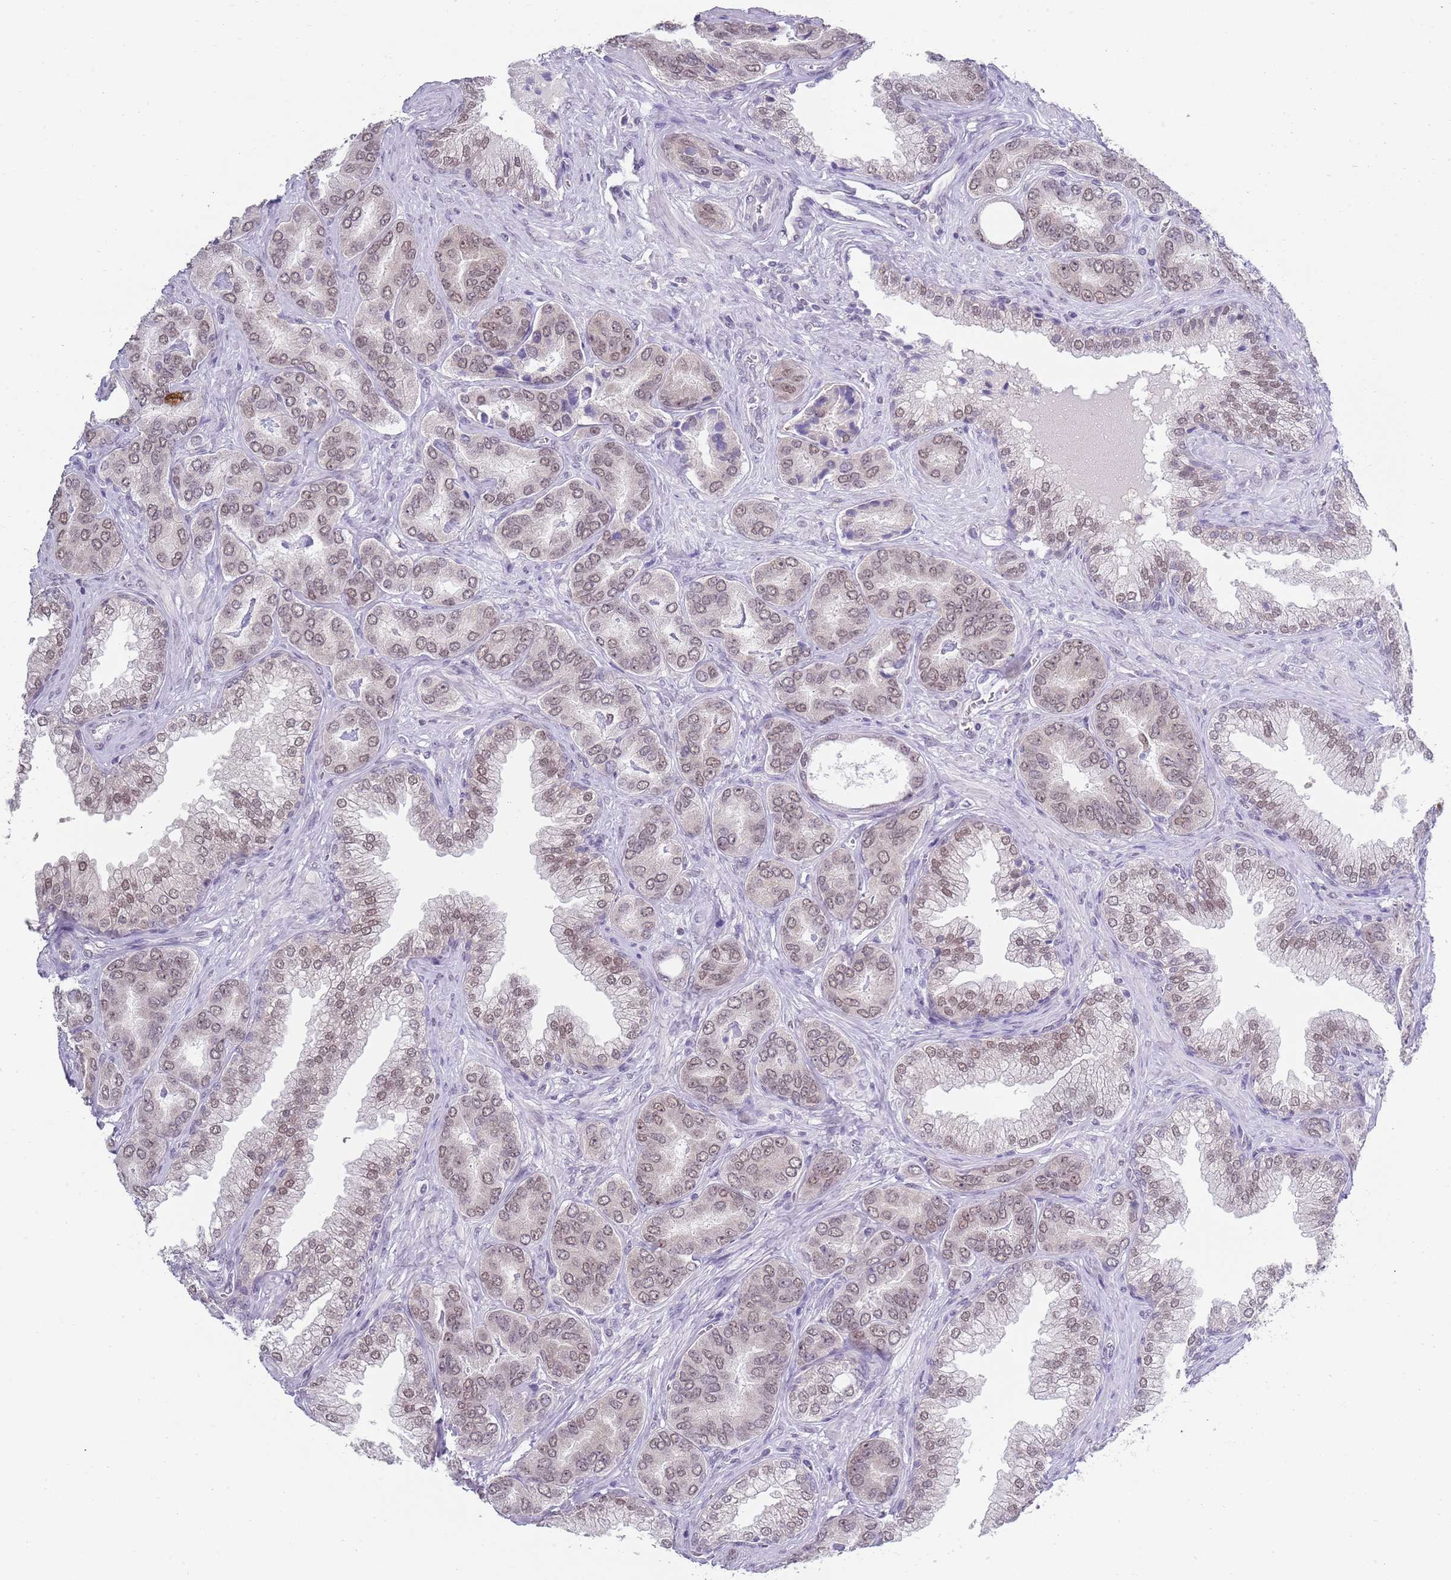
{"staining": {"intensity": "weak", "quantity": ">75%", "location": "cytoplasmic/membranous,nuclear"}, "tissue": "prostate cancer", "cell_type": "Tumor cells", "image_type": "cancer", "snomed": [{"axis": "morphology", "description": "Adenocarcinoma, High grade"}, {"axis": "topography", "description": "Prostate"}], "caption": "Prostate high-grade adenocarcinoma stained for a protein (brown) exhibits weak cytoplasmic/membranous and nuclear positive positivity in about >75% of tumor cells.", "gene": "SEPHS2", "patient": {"sex": "male", "age": 72}}